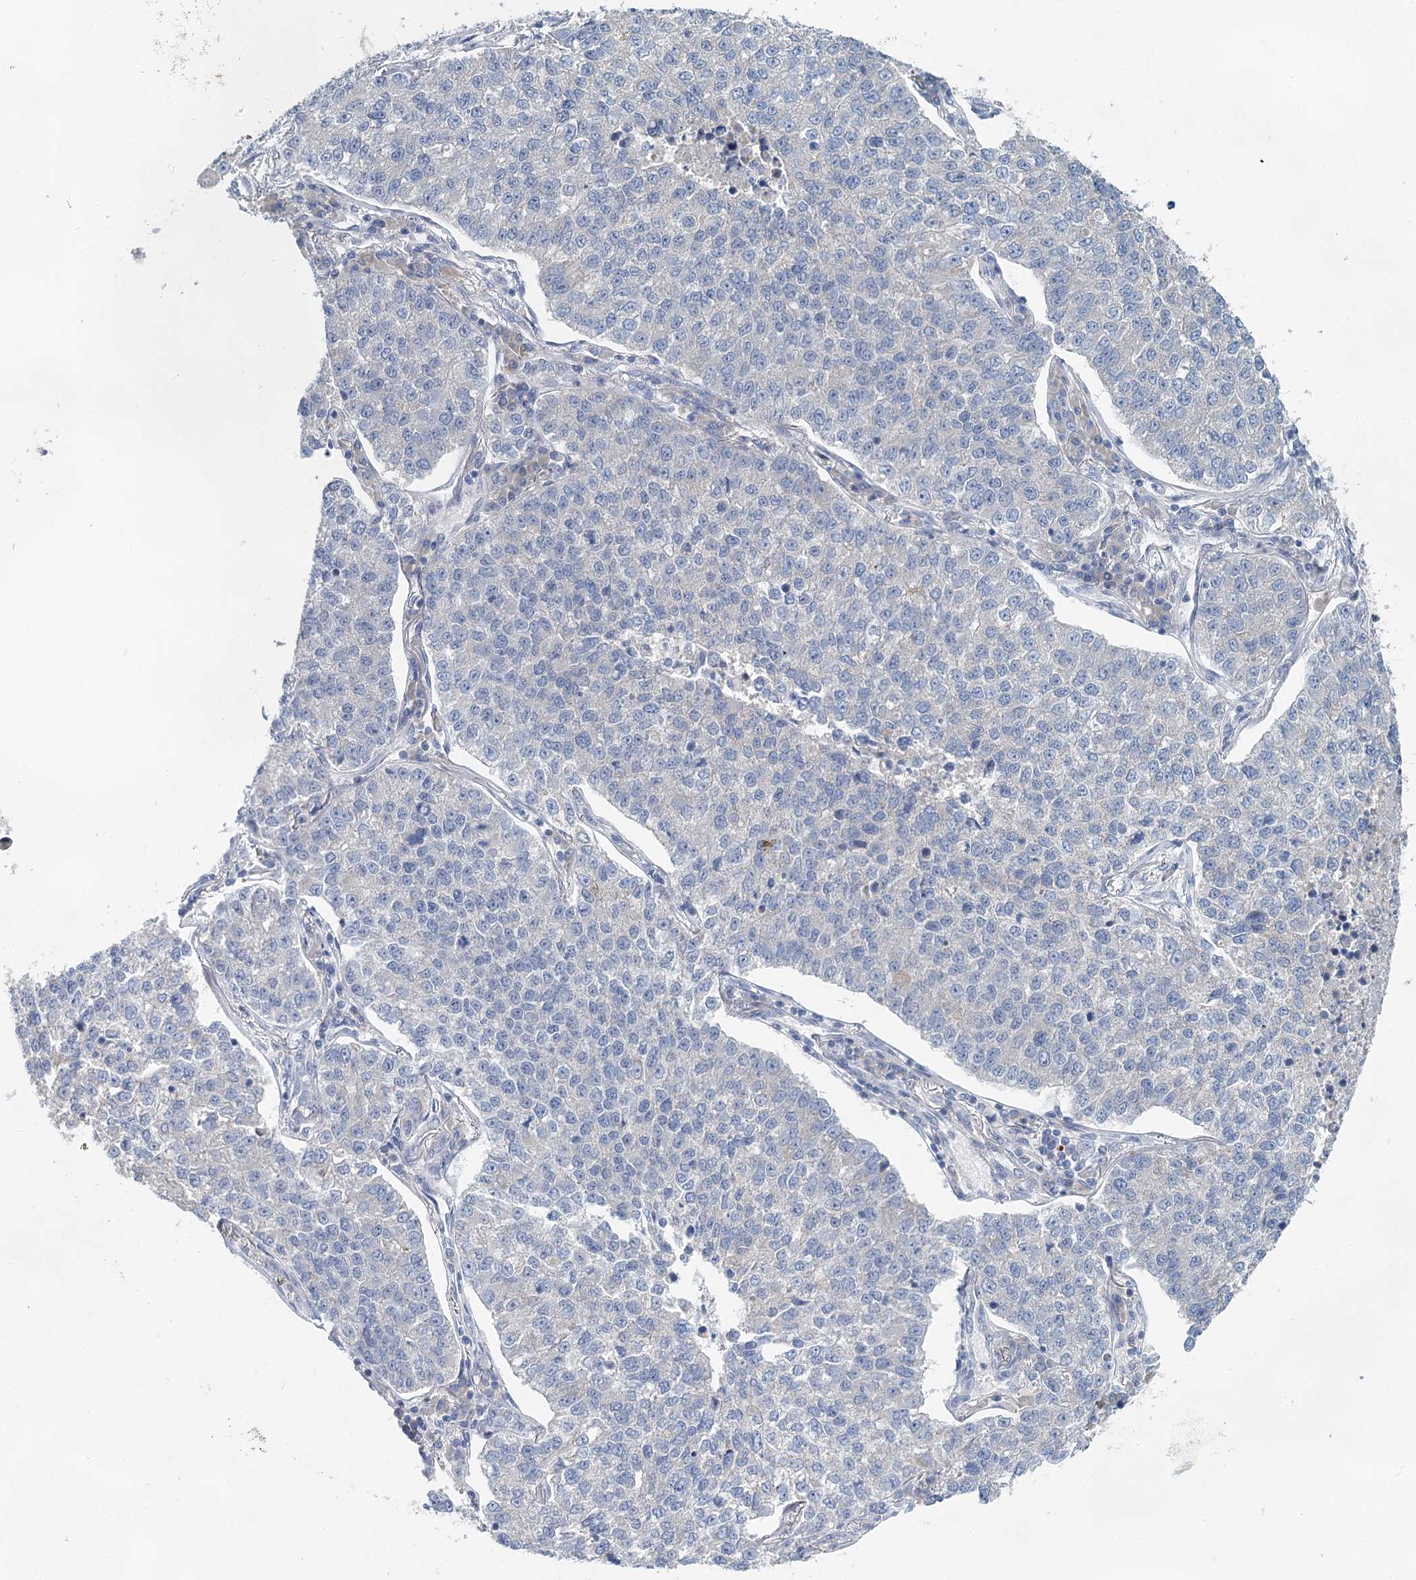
{"staining": {"intensity": "negative", "quantity": "none", "location": "none"}, "tissue": "lung cancer", "cell_type": "Tumor cells", "image_type": "cancer", "snomed": [{"axis": "morphology", "description": "Adenocarcinoma, NOS"}, {"axis": "topography", "description": "Lung"}], "caption": "Immunohistochemistry (IHC) of human adenocarcinoma (lung) displays no staining in tumor cells.", "gene": "BLTP1", "patient": {"sex": "male", "age": 49}}